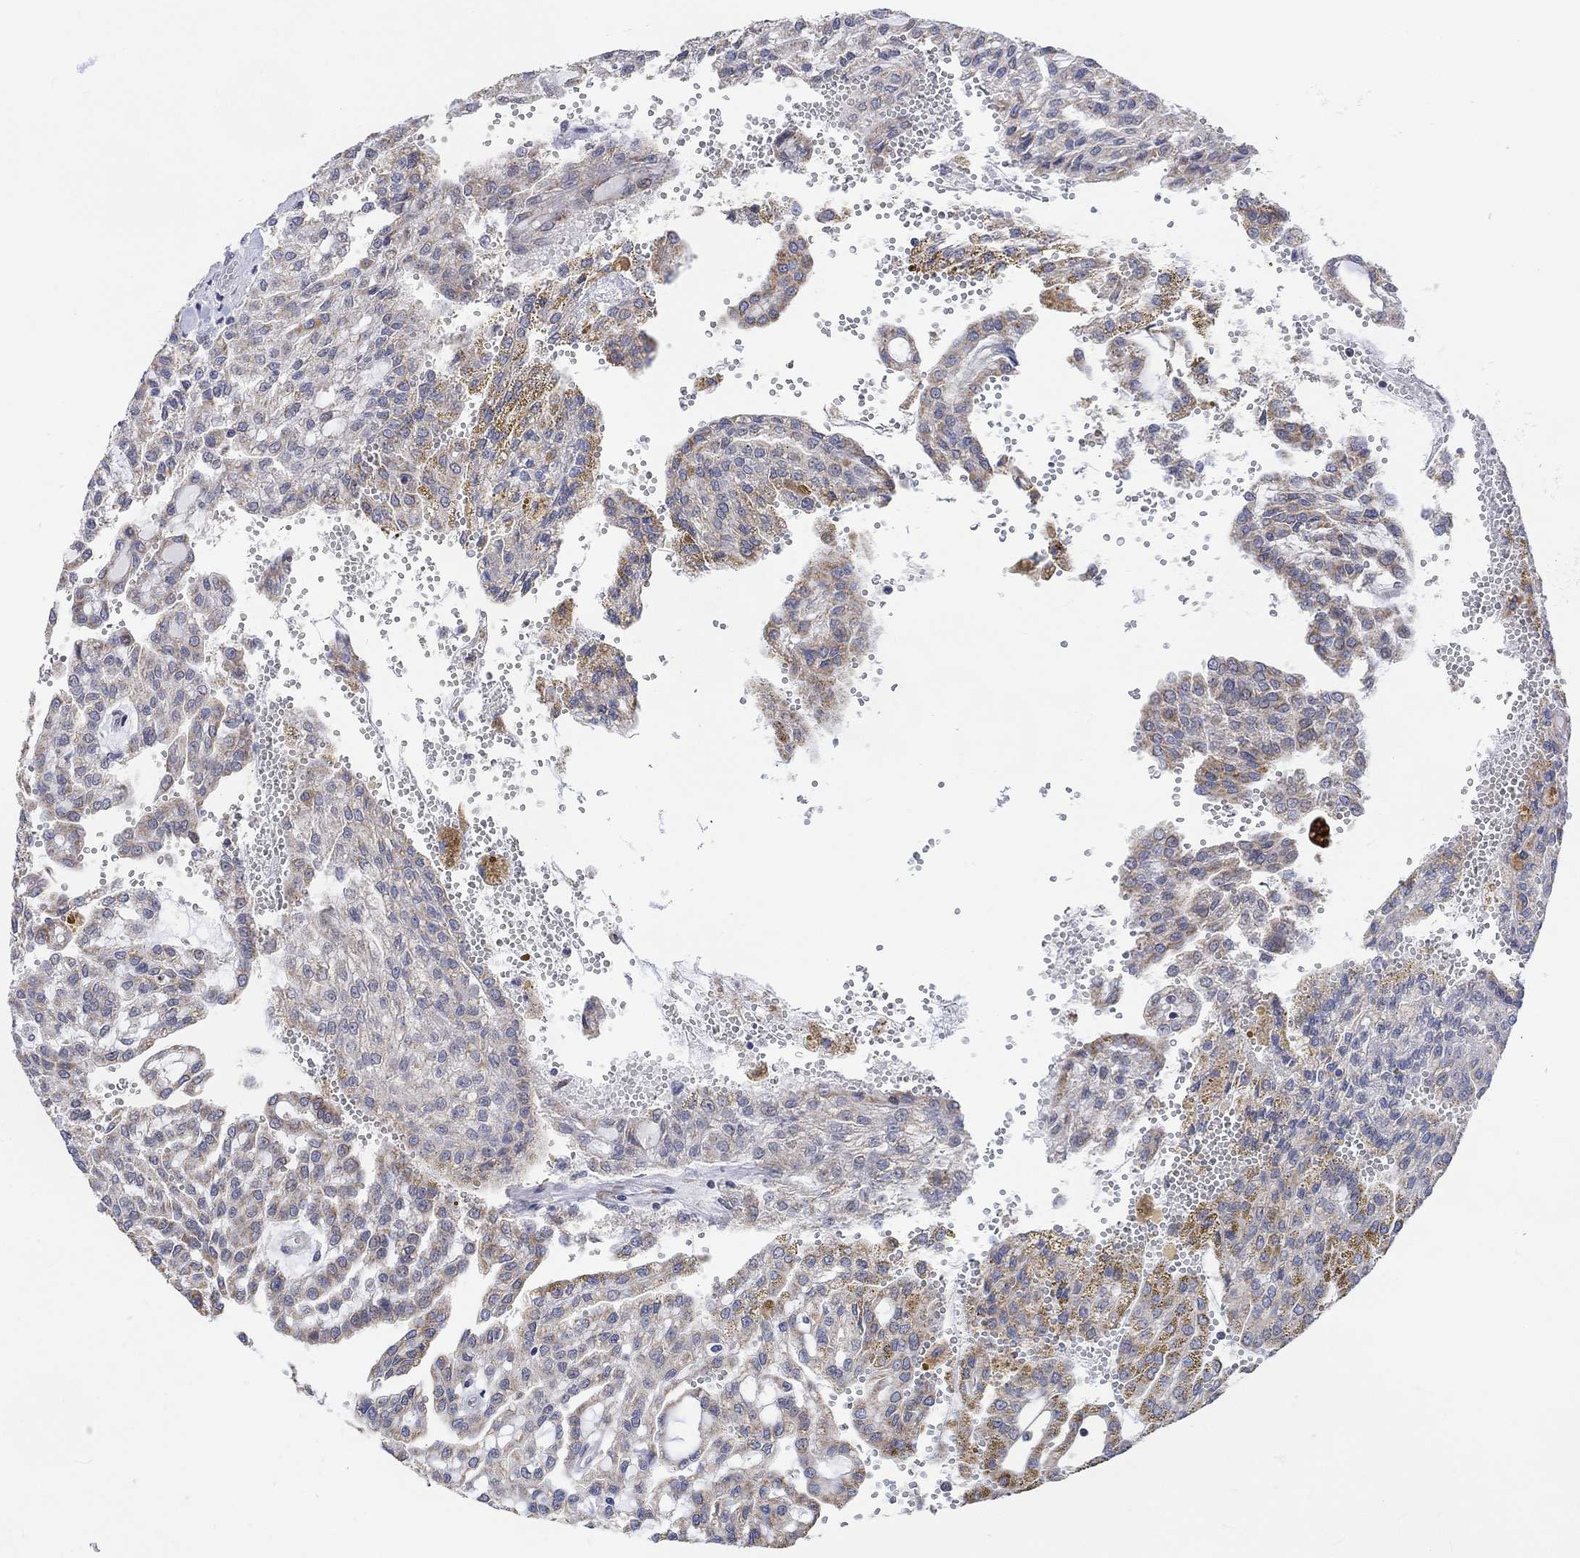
{"staining": {"intensity": "moderate", "quantity": "25%-75%", "location": "cytoplasmic/membranous"}, "tissue": "renal cancer", "cell_type": "Tumor cells", "image_type": "cancer", "snomed": [{"axis": "morphology", "description": "Adenocarcinoma, NOS"}, {"axis": "topography", "description": "Kidney"}], "caption": "About 25%-75% of tumor cells in human renal cancer (adenocarcinoma) reveal moderate cytoplasmic/membranous protein positivity as visualized by brown immunohistochemical staining.", "gene": "SLC48A1", "patient": {"sex": "male", "age": 63}}